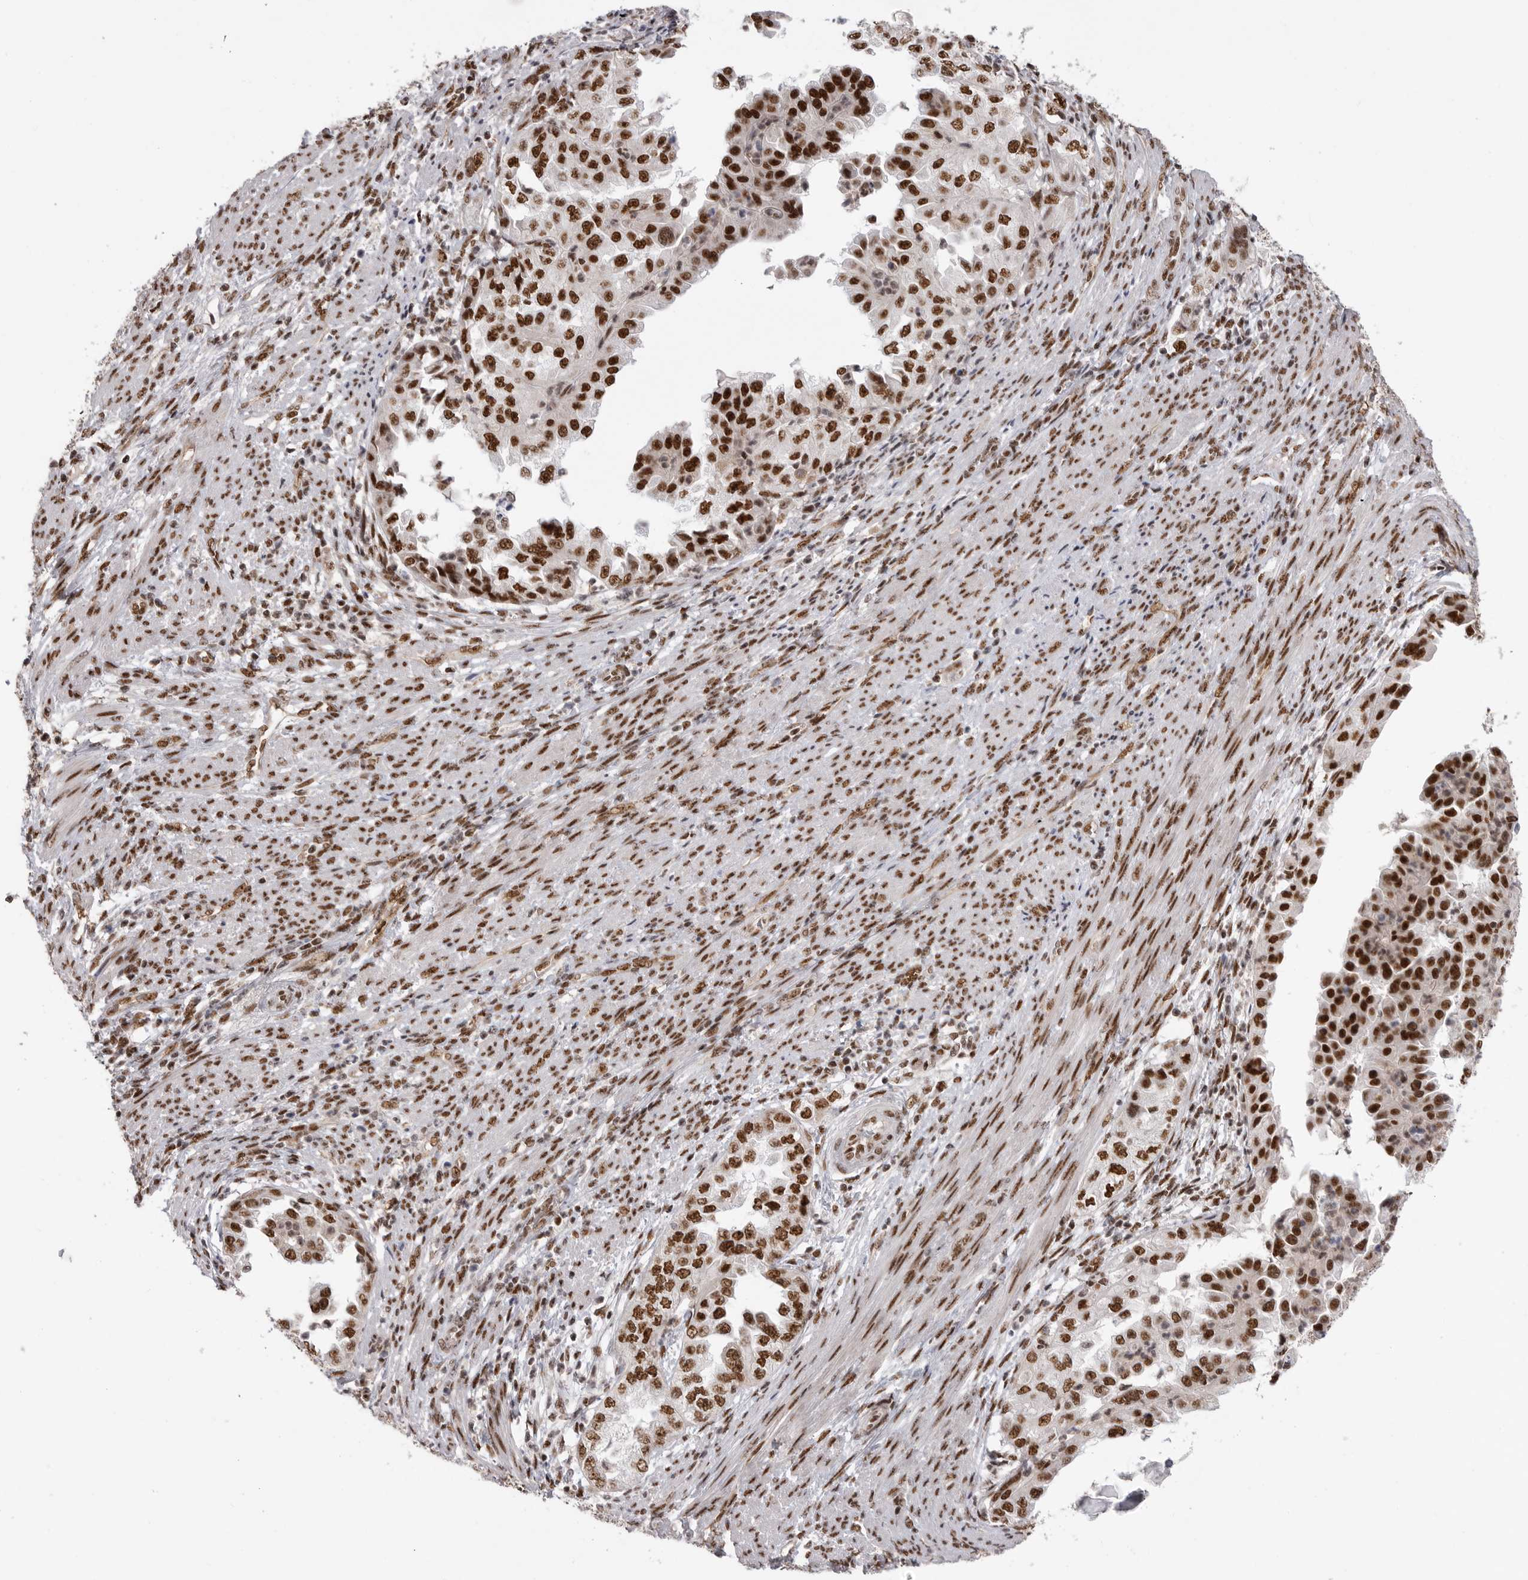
{"staining": {"intensity": "strong", "quantity": ">75%", "location": "nuclear"}, "tissue": "endometrial cancer", "cell_type": "Tumor cells", "image_type": "cancer", "snomed": [{"axis": "morphology", "description": "Adenocarcinoma, NOS"}, {"axis": "topography", "description": "Endometrium"}], "caption": "High-power microscopy captured an immunohistochemistry (IHC) photomicrograph of endometrial cancer (adenocarcinoma), revealing strong nuclear staining in approximately >75% of tumor cells.", "gene": "PPP1R8", "patient": {"sex": "female", "age": 85}}